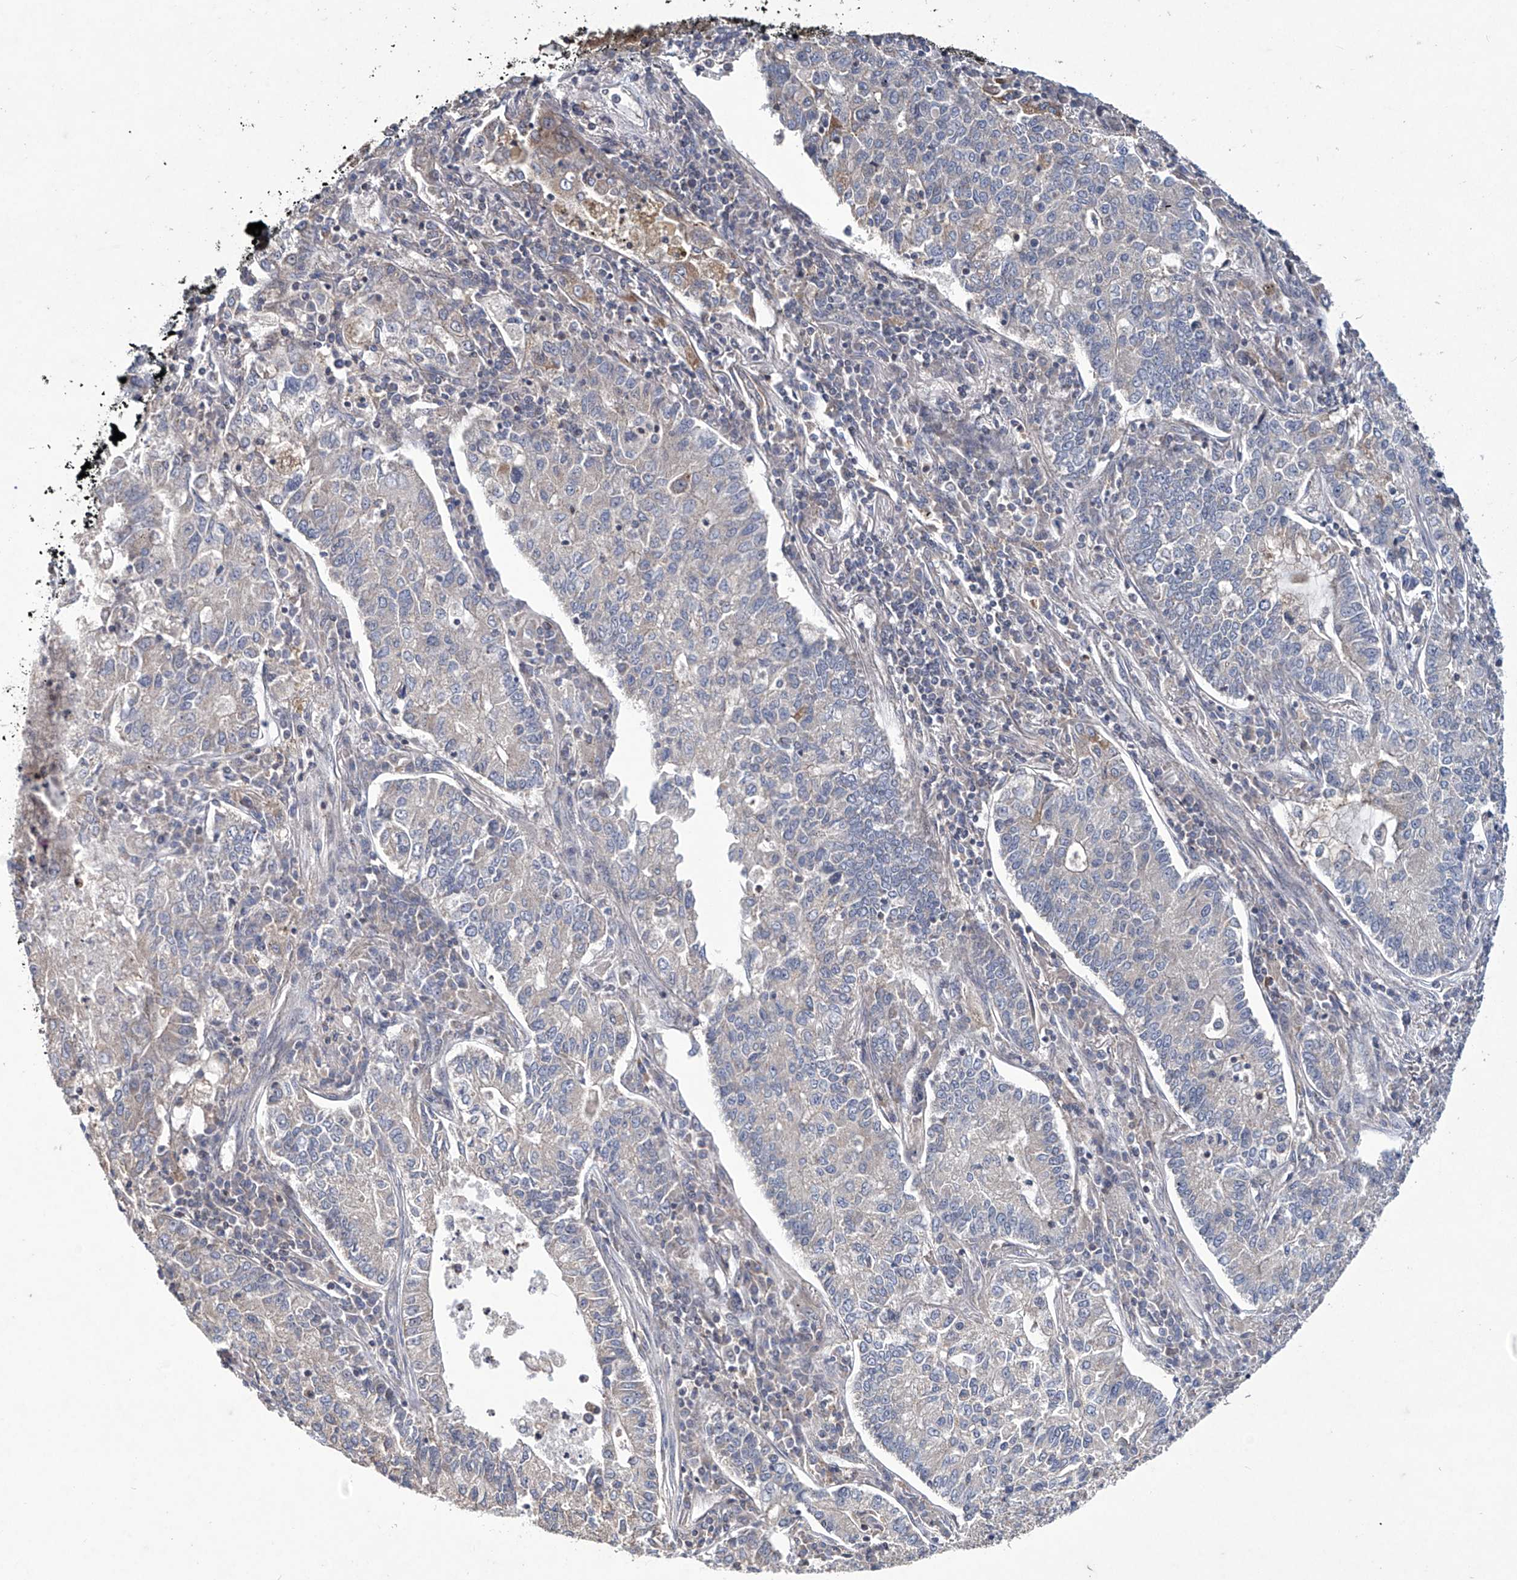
{"staining": {"intensity": "negative", "quantity": "none", "location": "none"}, "tissue": "lung cancer", "cell_type": "Tumor cells", "image_type": "cancer", "snomed": [{"axis": "morphology", "description": "Adenocarcinoma, NOS"}, {"axis": "topography", "description": "Lung"}], "caption": "The image demonstrates no significant staining in tumor cells of lung cancer.", "gene": "TRIM60", "patient": {"sex": "male", "age": 49}}